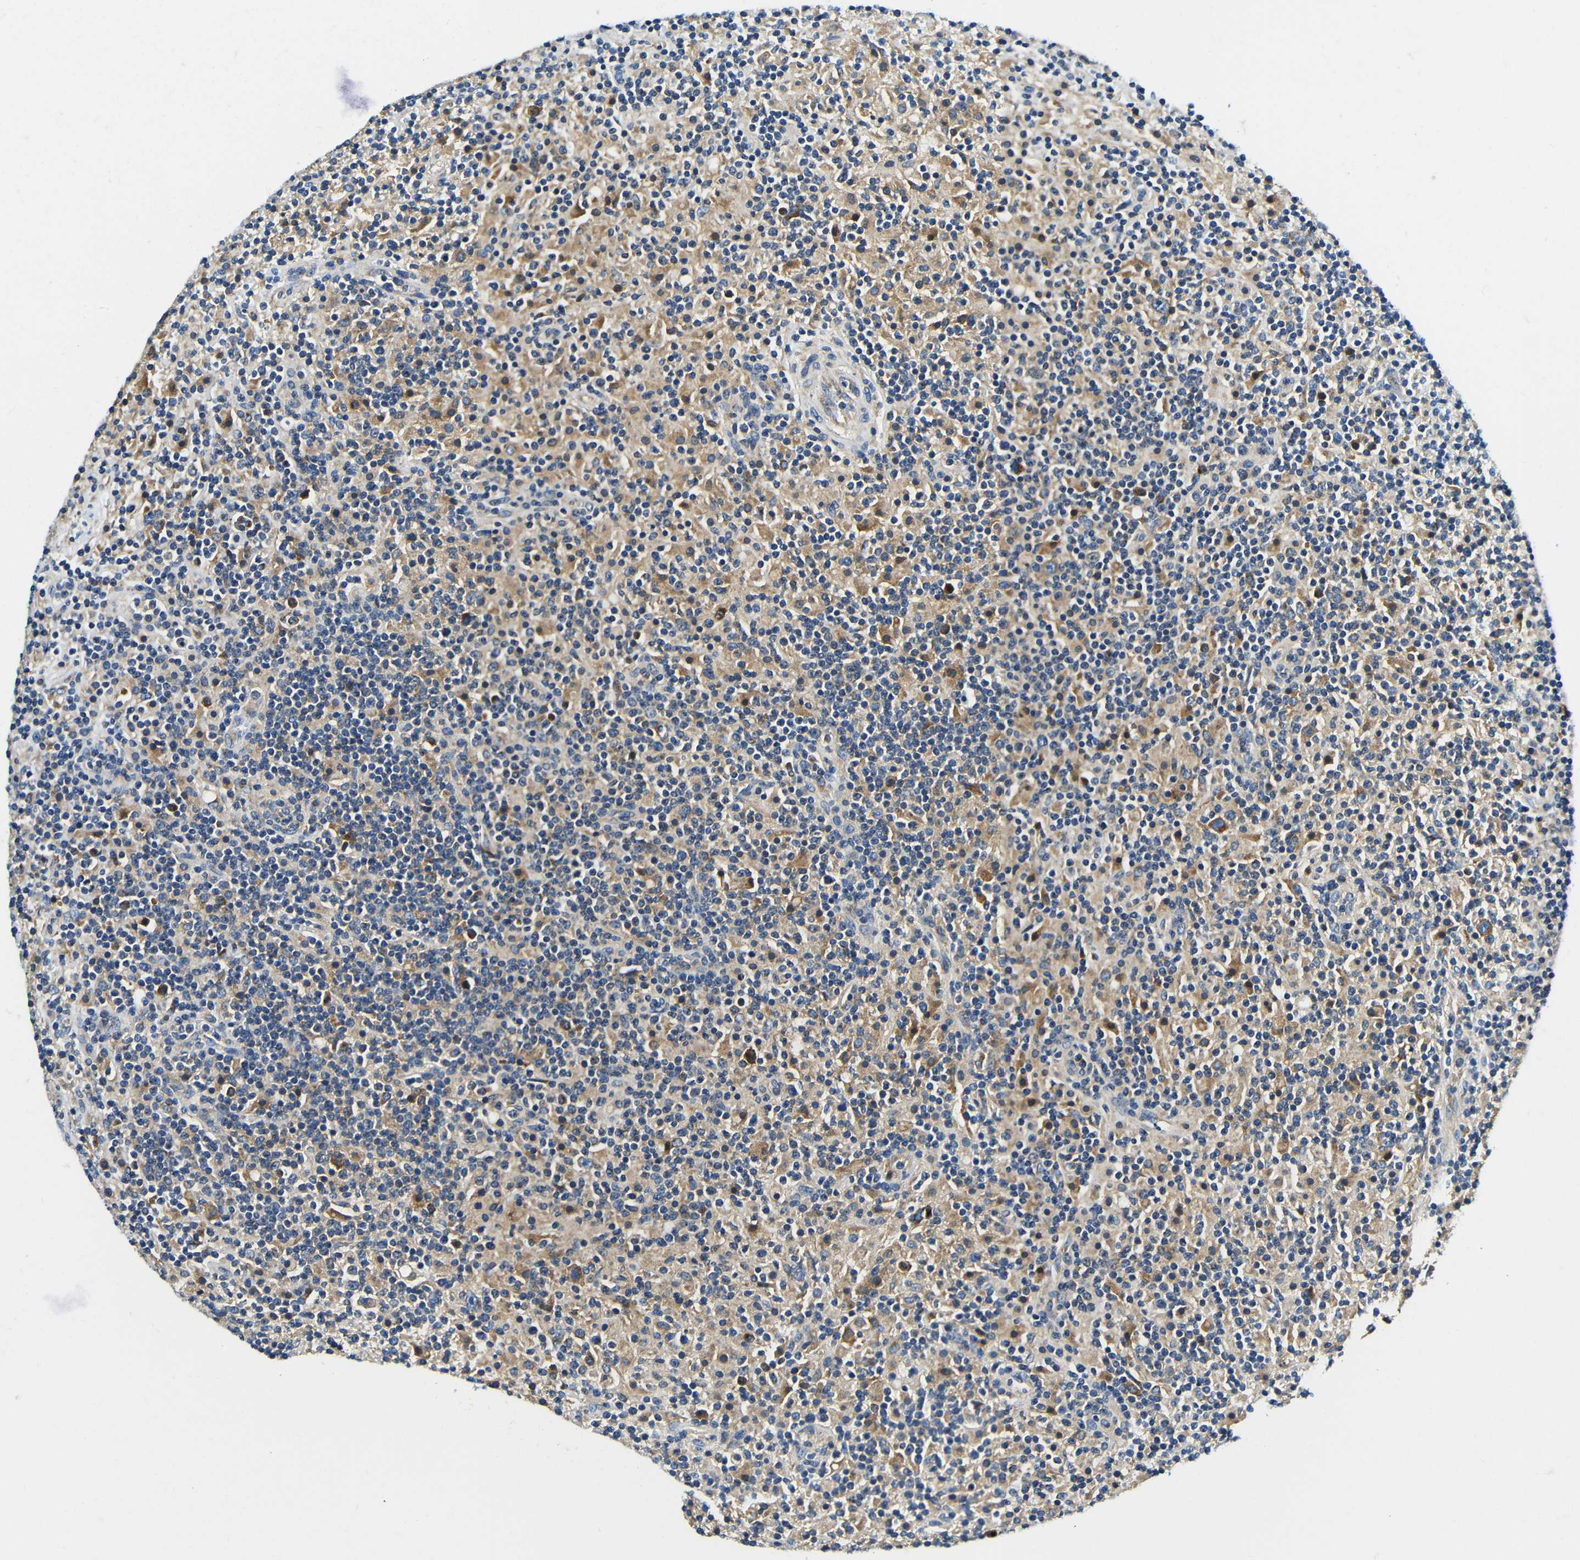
{"staining": {"intensity": "moderate", "quantity": ">75%", "location": "cytoplasmic/membranous"}, "tissue": "lymphoma", "cell_type": "Tumor cells", "image_type": "cancer", "snomed": [{"axis": "morphology", "description": "Hodgkin's disease, NOS"}, {"axis": "topography", "description": "Lymph node"}], "caption": "Hodgkin's disease tissue exhibits moderate cytoplasmic/membranous expression in about >75% of tumor cells The staining is performed using DAB (3,3'-diaminobenzidine) brown chromogen to label protein expression. The nuclei are counter-stained blue using hematoxylin.", "gene": "USO1", "patient": {"sex": "male", "age": 70}}